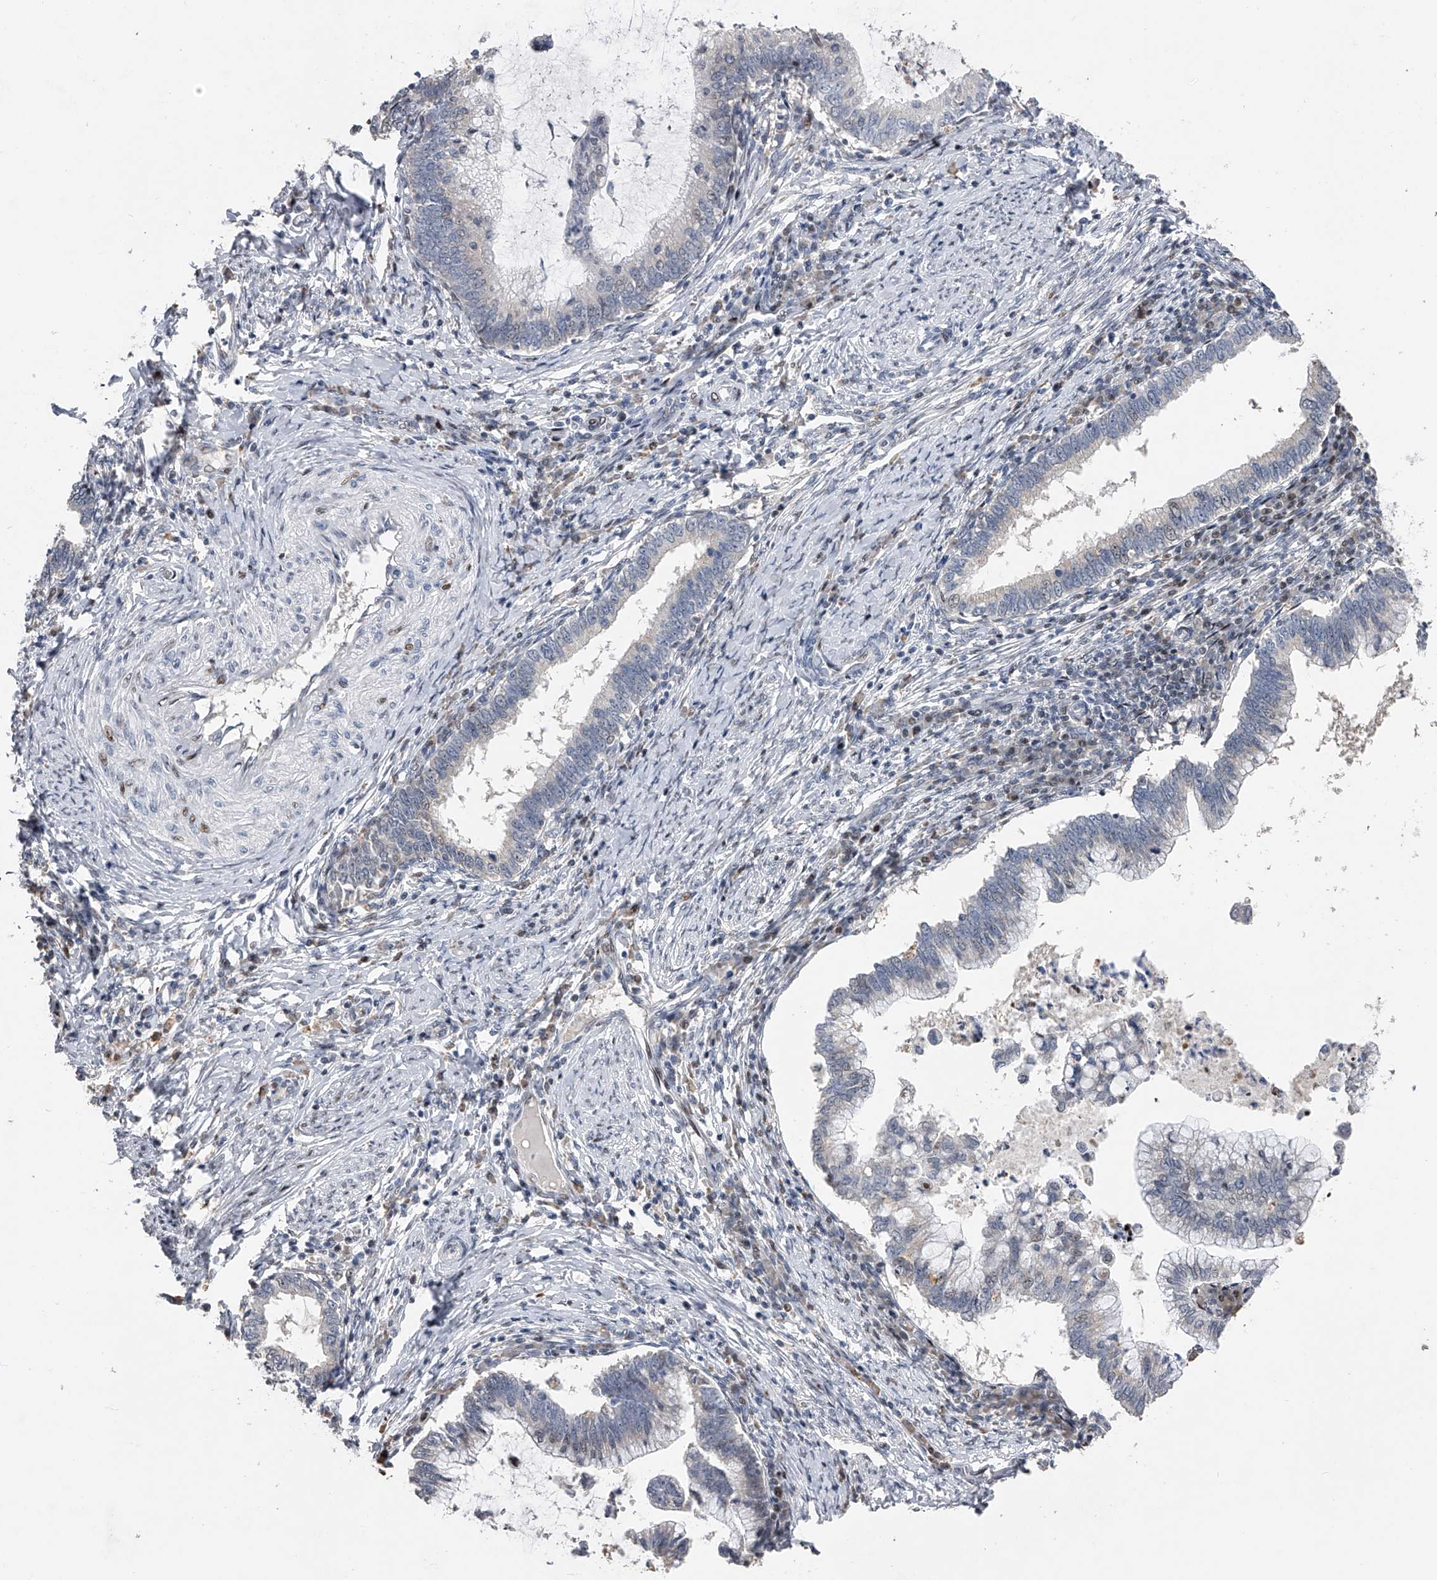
{"staining": {"intensity": "negative", "quantity": "none", "location": "none"}, "tissue": "cervical cancer", "cell_type": "Tumor cells", "image_type": "cancer", "snomed": [{"axis": "morphology", "description": "Adenocarcinoma, NOS"}, {"axis": "topography", "description": "Cervix"}], "caption": "Immunohistochemistry (IHC) micrograph of human cervical adenocarcinoma stained for a protein (brown), which demonstrates no staining in tumor cells.", "gene": "RWDD2A", "patient": {"sex": "female", "age": 36}}